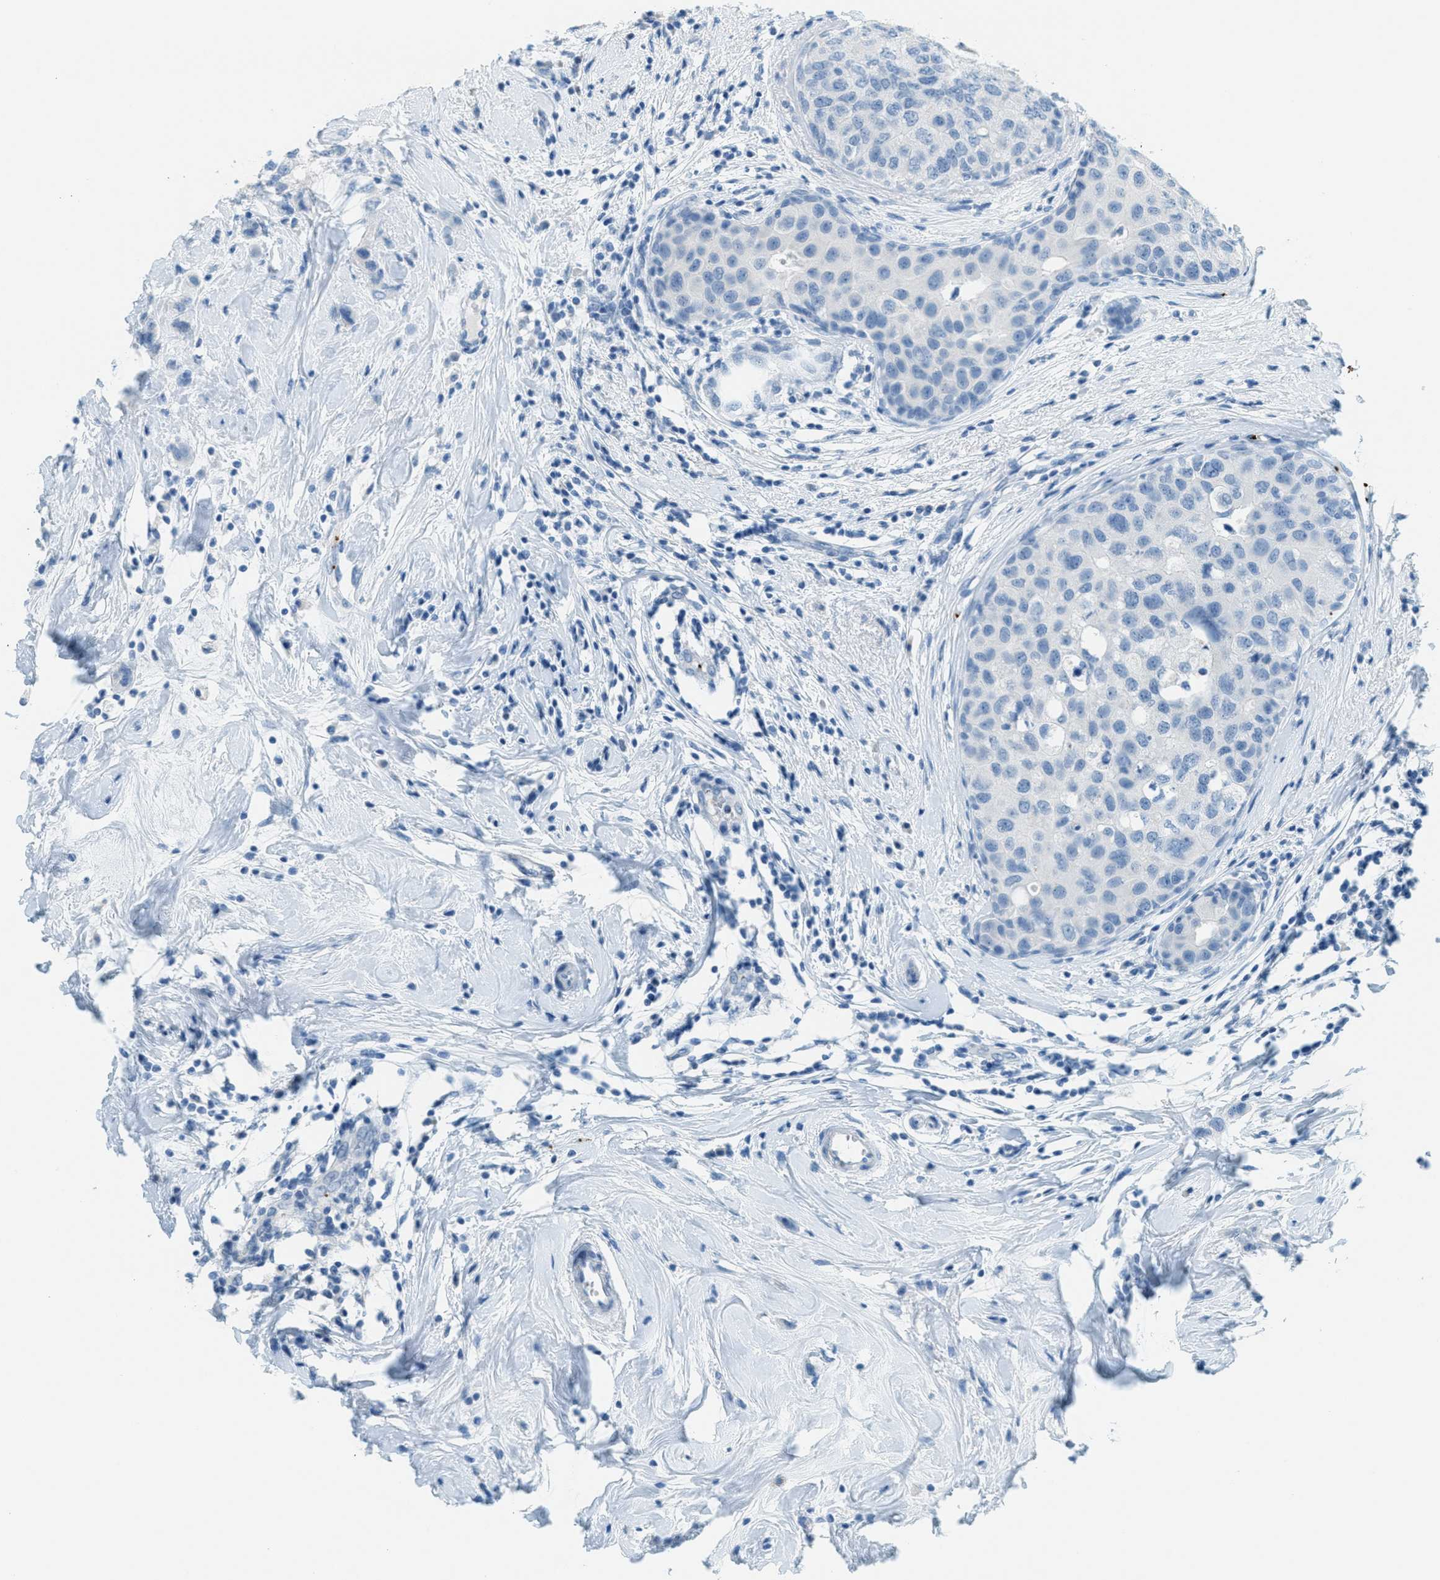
{"staining": {"intensity": "negative", "quantity": "none", "location": "none"}, "tissue": "breast cancer", "cell_type": "Tumor cells", "image_type": "cancer", "snomed": [{"axis": "morphology", "description": "Duct carcinoma"}, {"axis": "topography", "description": "Breast"}], "caption": "Immunohistochemistry of human intraductal carcinoma (breast) demonstrates no staining in tumor cells.", "gene": "PPBP", "patient": {"sex": "female", "age": 50}}